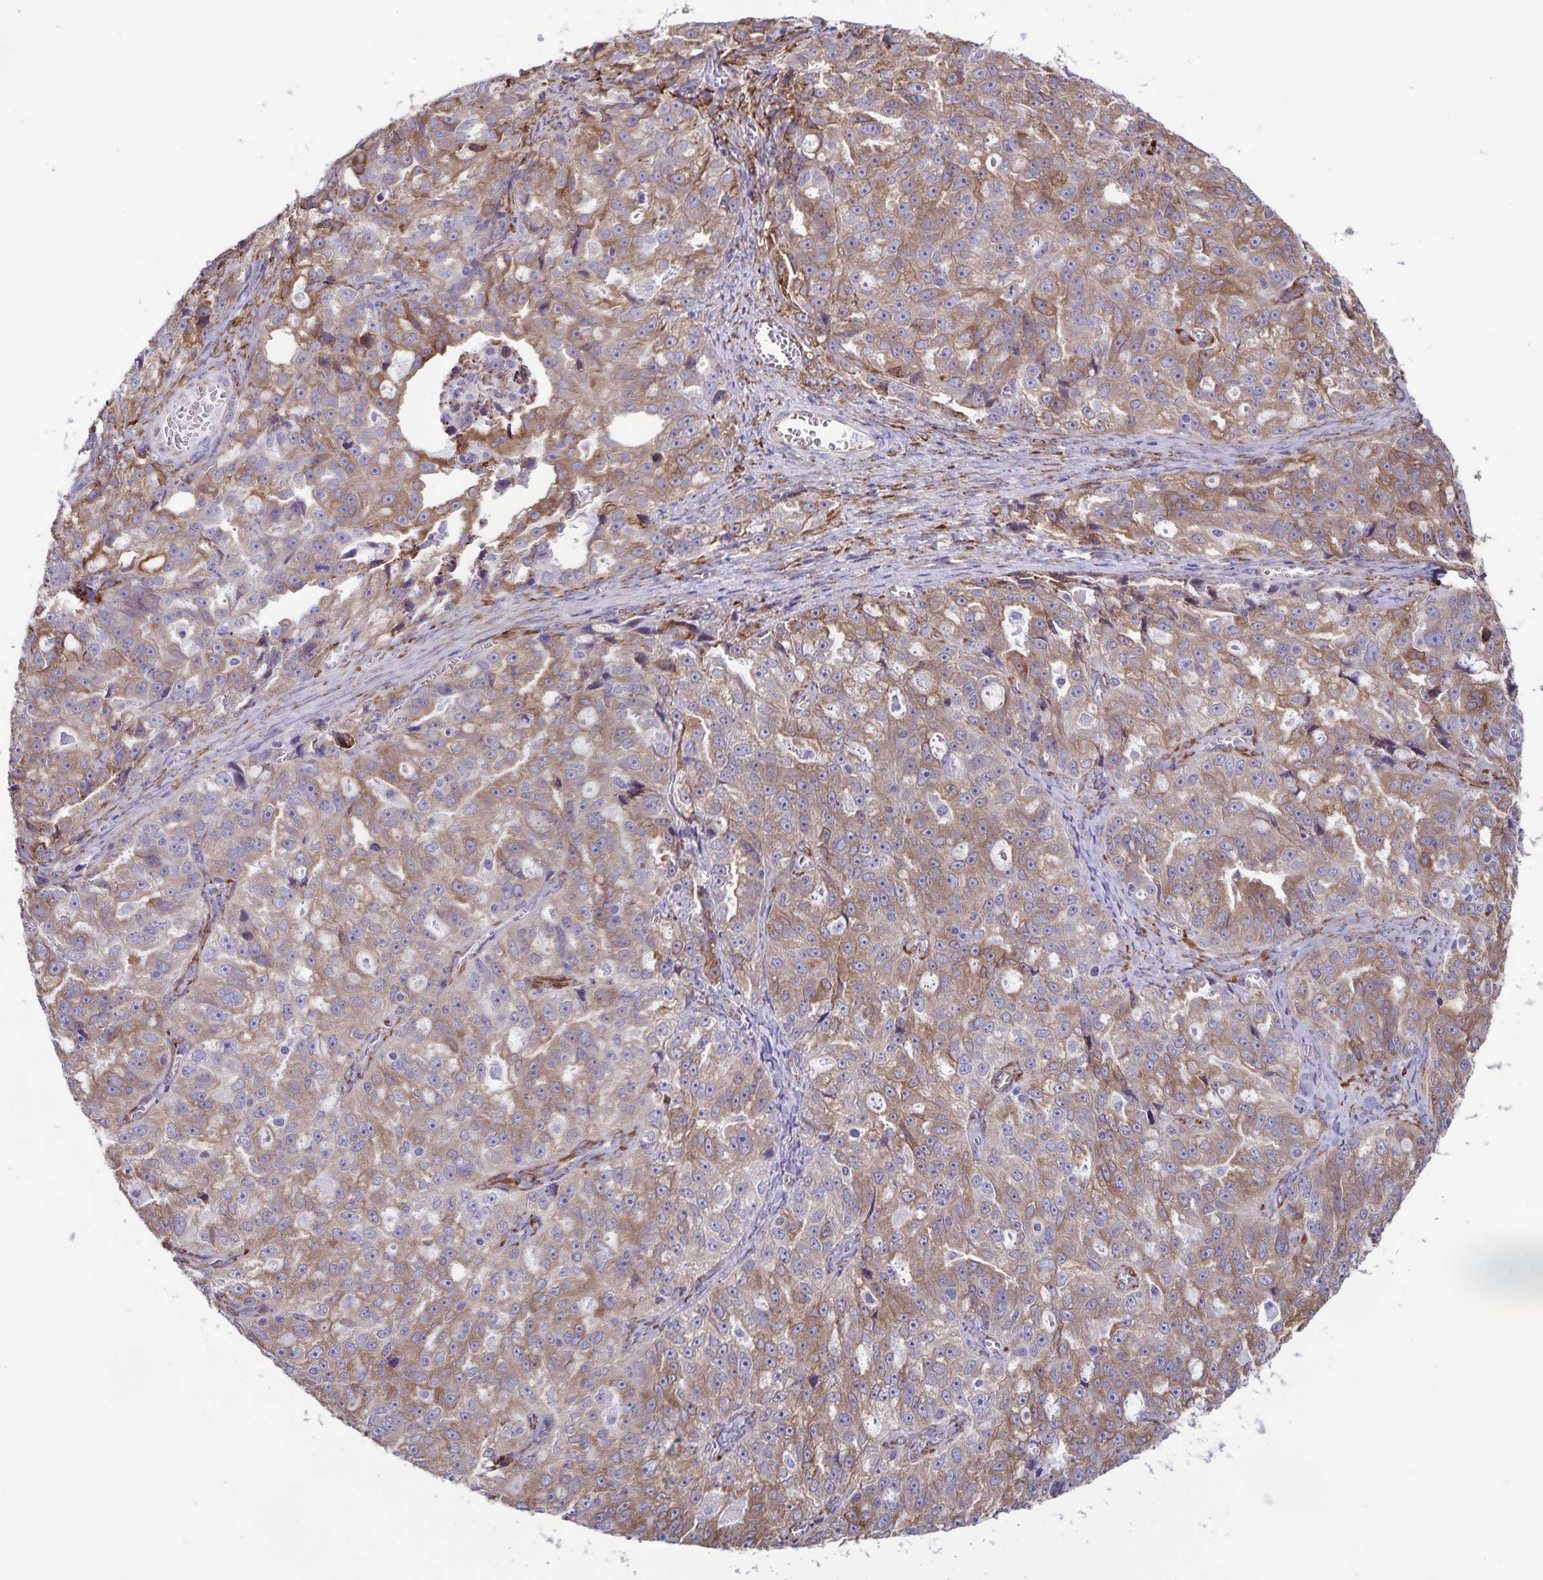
{"staining": {"intensity": "moderate", "quantity": ">75%", "location": "cytoplasmic/membranous"}, "tissue": "ovarian cancer", "cell_type": "Tumor cells", "image_type": "cancer", "snomed": [{"axis": "morphology", "description": "Cystadenocarcinoma, serous, NOS"}, {"axis": "topography", "description": "Ovary"}], "caption": "Ovarian serous cystadenocarcinoma was stained to show a protein in brown. There is medium levels of moderate cytoplasmic/membranous staining in about >75% of tumor cells.", "gene": "RCN1", "patient": {"sex": "female", "age": 51}}